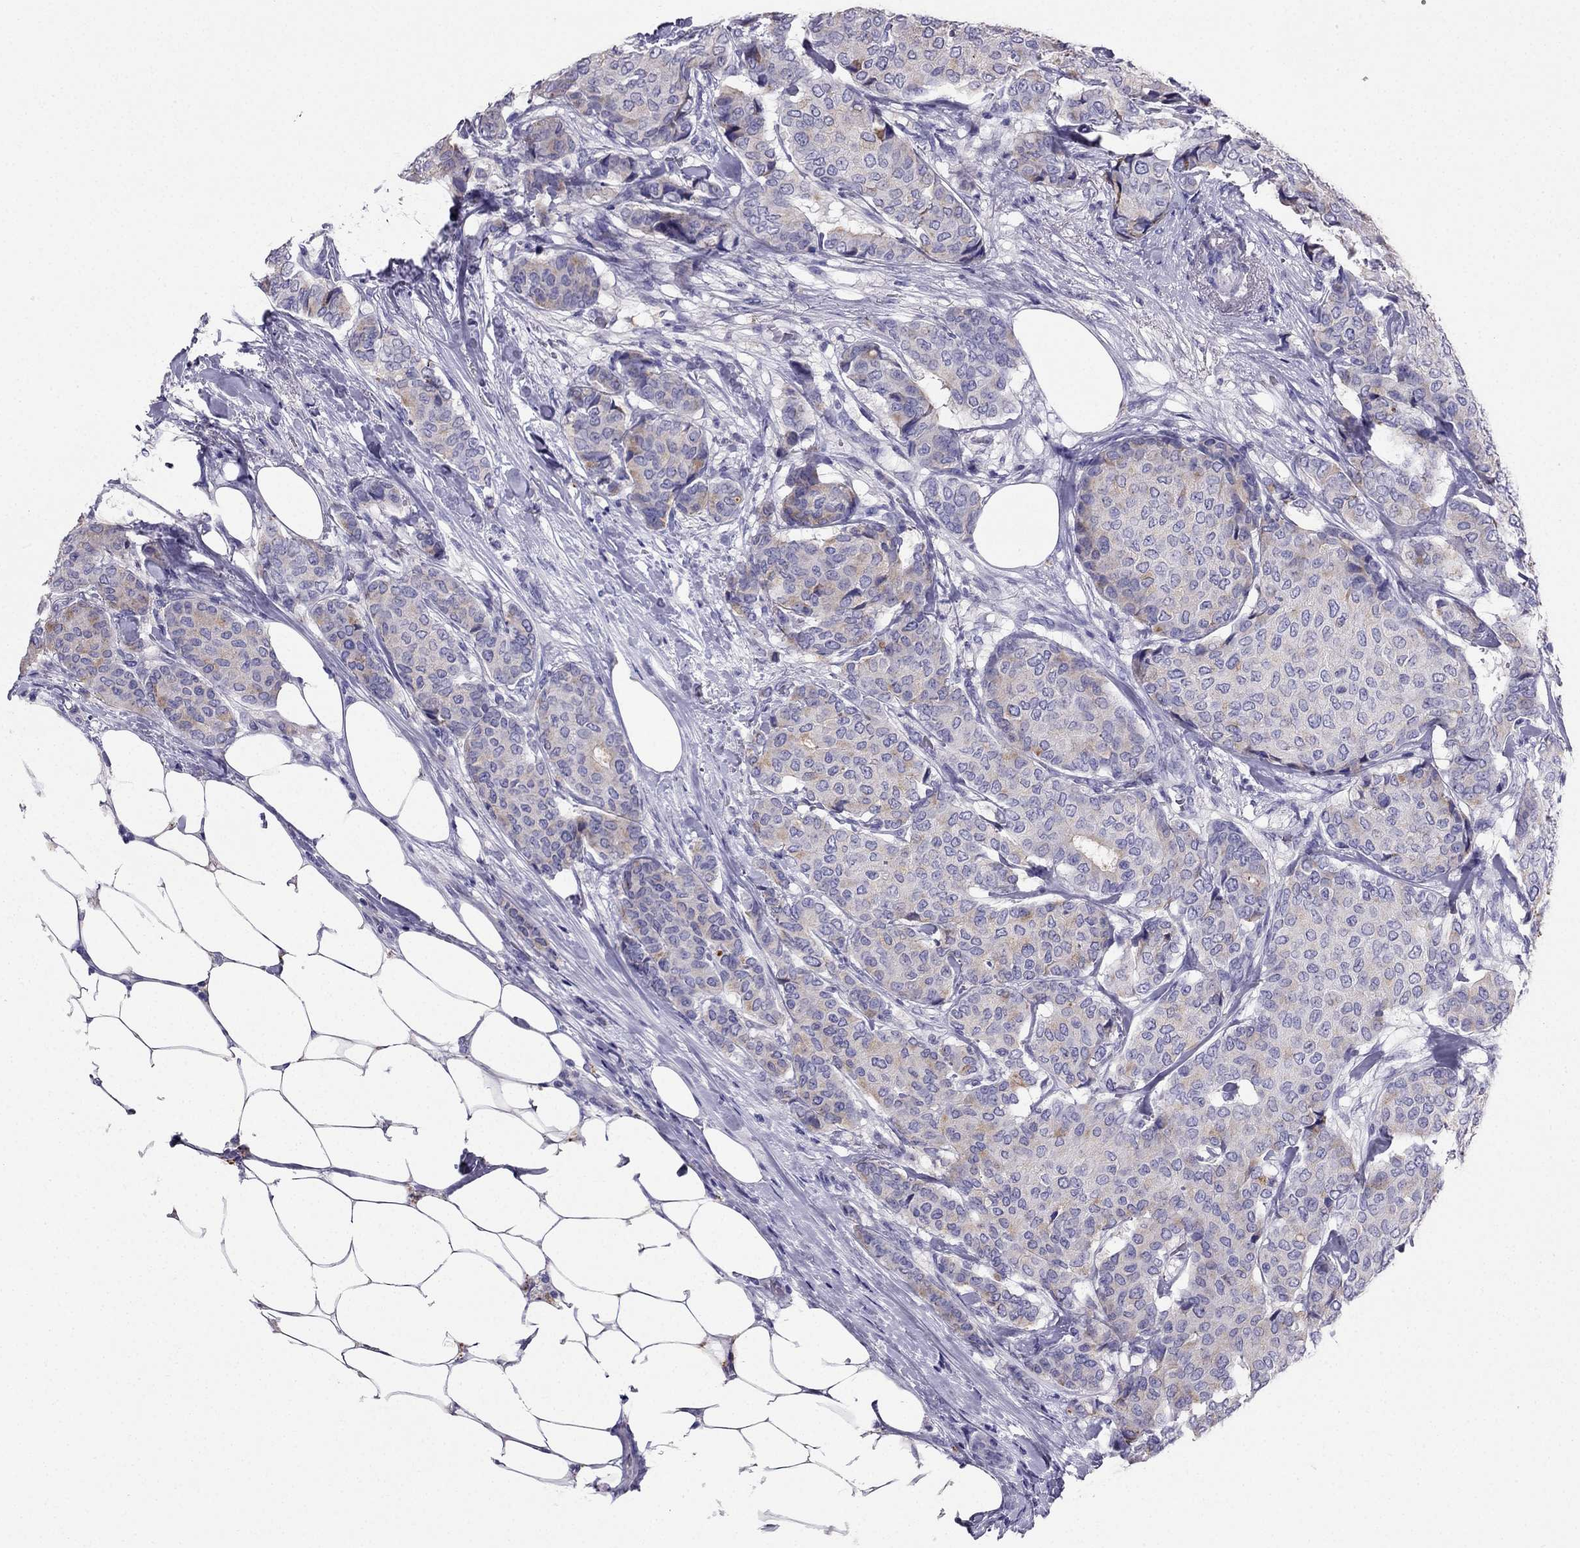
{"staining": {"intensity": "weak", "quantity": "<25%", "location": "cytoplasmic/membranous"}, "tissue": "breast cancer", "cell_type": "Tumor cells", "image_type": "cancer", "snomed": [{"axis": "morphology", "description": "Duct carcinoma"}, {"axis": "topography", "description": "Breast"}], "caption": "This micrograph is of intraductal carcinoma (breast) stained with immunohistochemistry to label a protein in brown with the nuclei are counter-stained blue. There is no expression in tumor cells. (DAB (3,3'-diaminobenzidine) IHC visualized using brightfield microscopy, high magnification).", "gene": "PTH", "patient": {"sex": "female", "age": 75}}